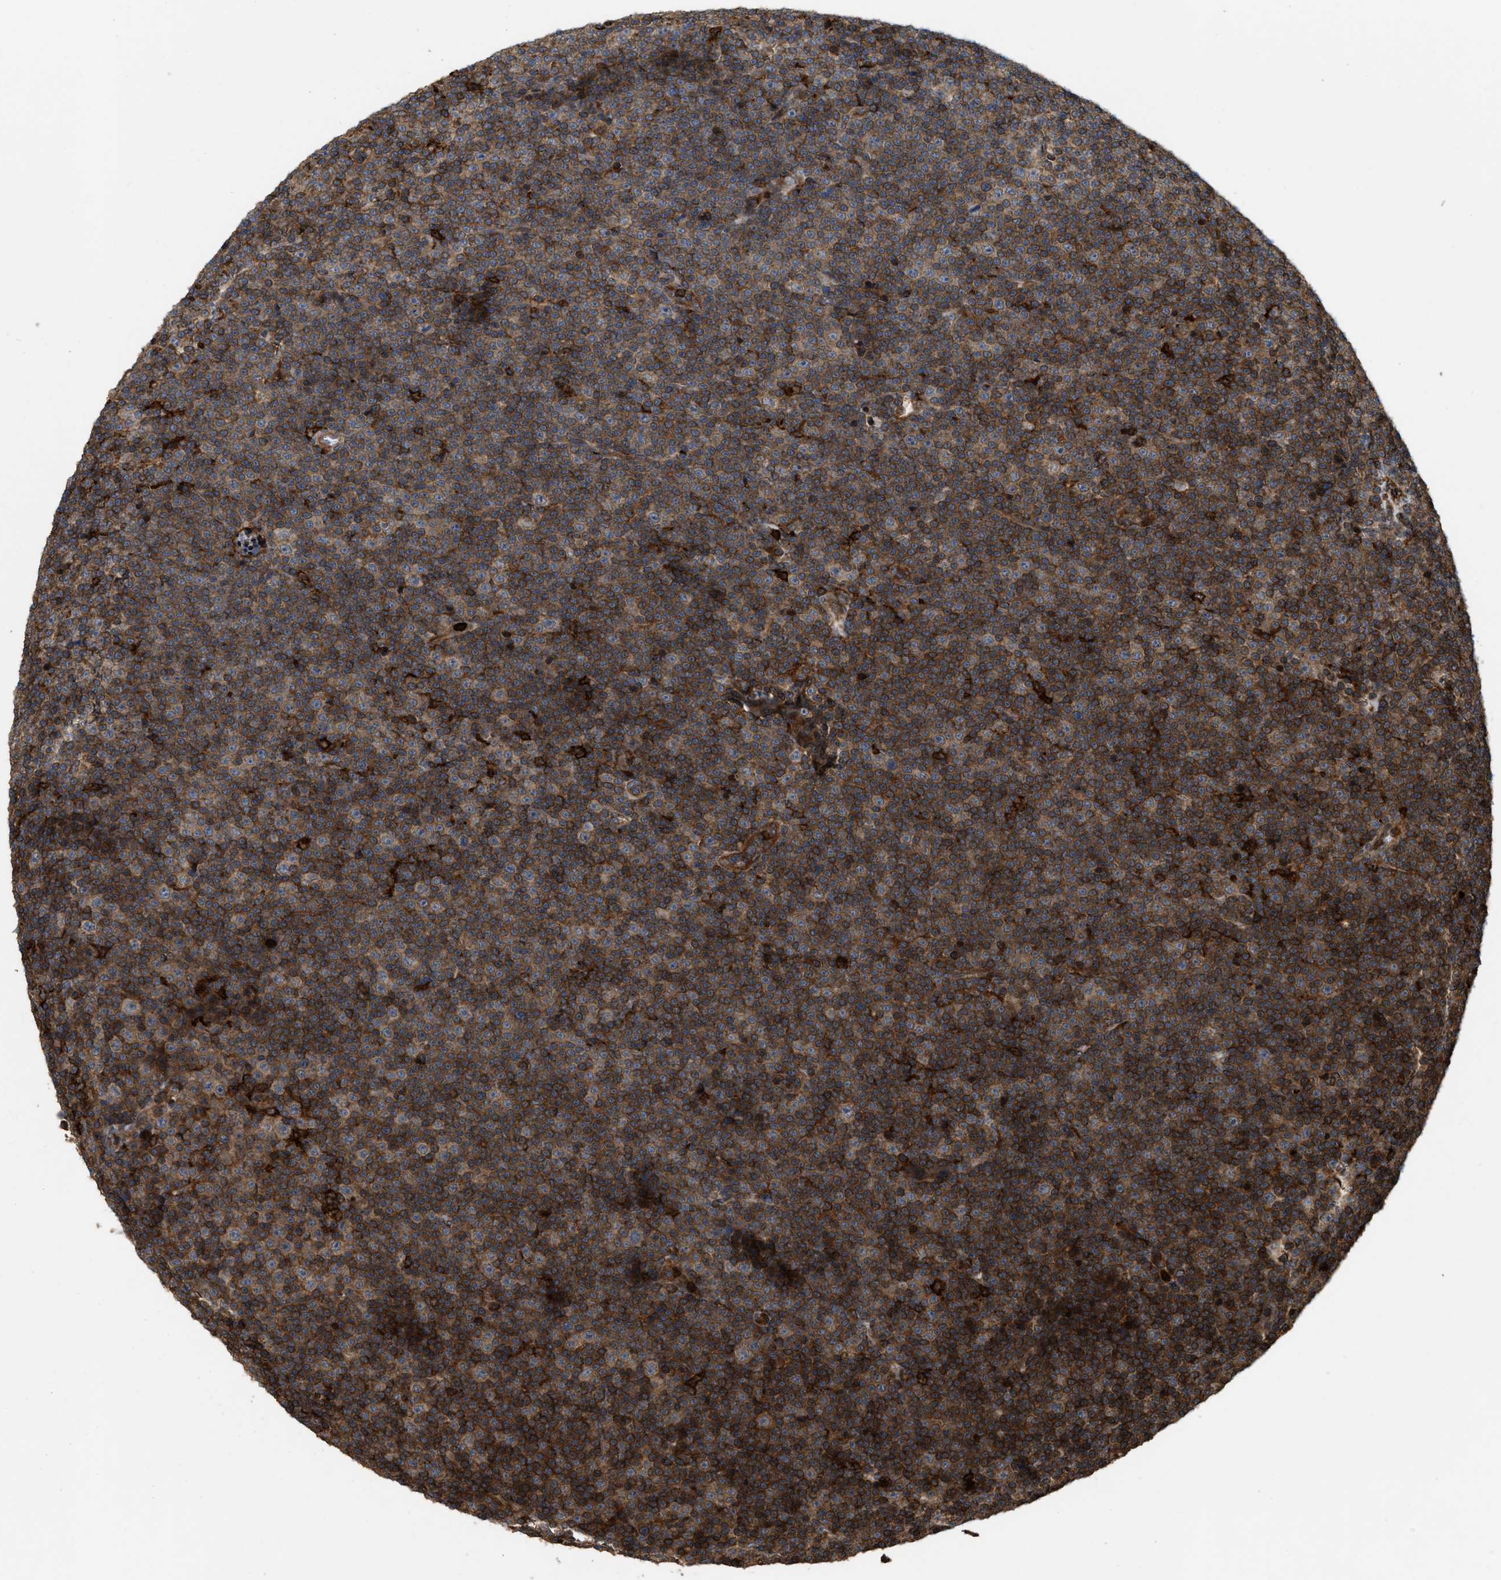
{"staining": {"intensity": "strong", "quantity": ">75%", "location": "cytoplasmic/membranous"}, "tissue": "lymphoma", "cell_type": "Tumor cells", "image_type": "cancer", "snomed": [{"axis": "morphology", "description": "Malignant lymphoma, non-Hodgkin's type, Low grade"}, {"axis": "topography", "description": "Lymph node"}], "caption": "Lymphoma was stained to show a protein in brown. There is high levels of strong cytoplasmic/membranous expression in about >75% of tumor cells. (Brightfield microscopy of DAB IHC at high magnification).", "gene": "IQCE", "patient": {"sex": "female", "age": 67}}